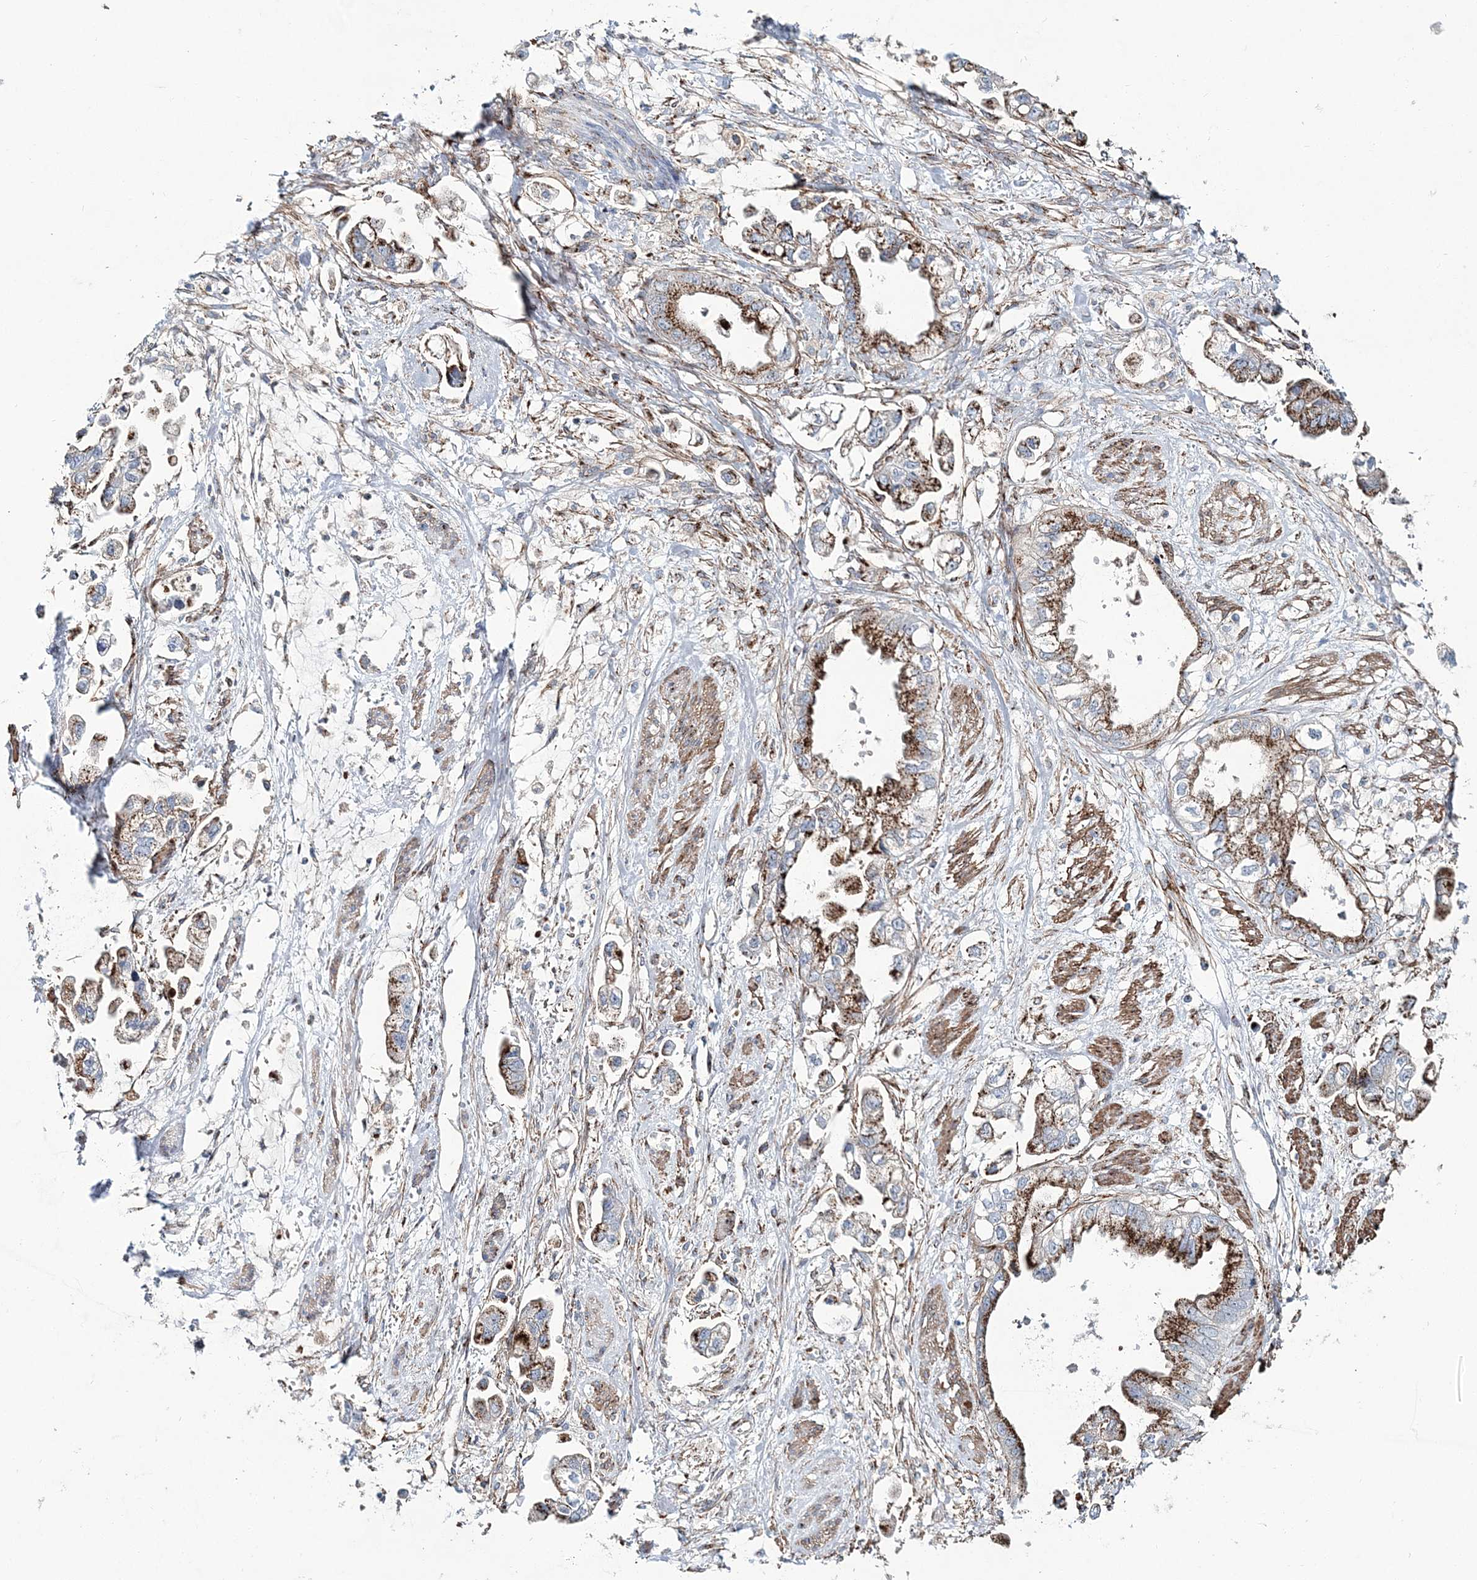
{"staining": {"intensity": "strong", "quantity": ">75%", "location": "cytoplasmic/membranous"}, "tissue": "stomach cancer", "cell_type": "Tumor cells", "image_type": "cancer", "snomed": [{"axis": "morphology", "description": "Adenocarcinoma, NOS"}, {"axis": "topography", "description": "Stomach"}], "caption": "Human adenocarcinoma (stomach) stained for a protein (brown) demonstrates strong cytoplasmic/membranous positive expression in approximately >75% of tumor cells.", "gene": "MAN1A2", "patient": {"sex": "male", "age": 62}}